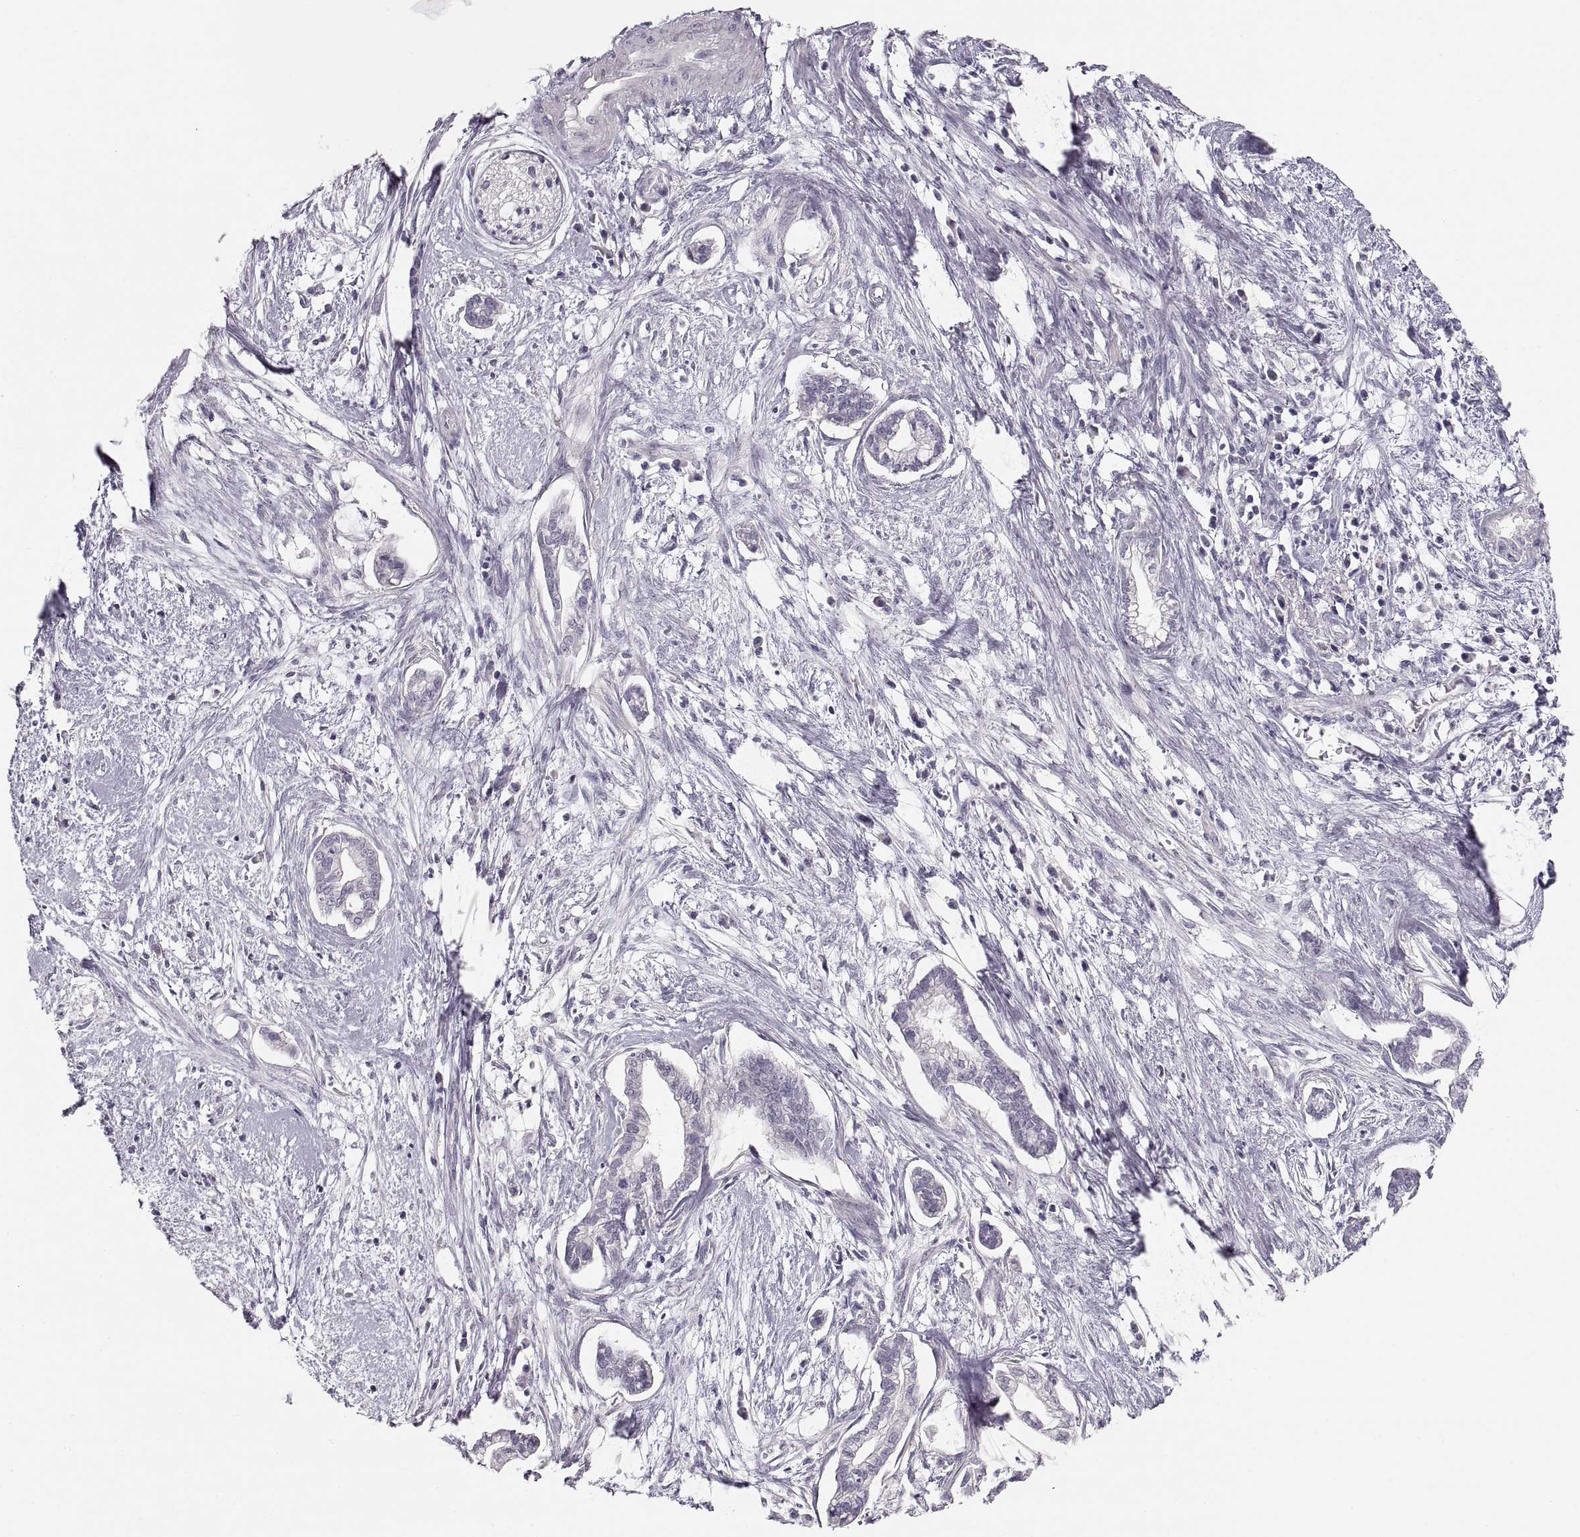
{"staining": {"intensity": "negative", "quantity": "none", "location": "none"}, "tissue": "cervical cancer", "cell_type": "Tumor cells", "image_type": "cancer", "snomed": [{"axis": "morphology", "description": "Adenocarcinoma, NOS"}, {"axis": "topography", "description": "Cervix"}], "caption": "Tumor cells are negative for protein expression in human adenocarcinoma (cervical). (Immunohistochemistry (ihc), brightfield microscopy, high magnification).", "gene": "PCSK2", "patient": {"sex": "female", "age": 62}}